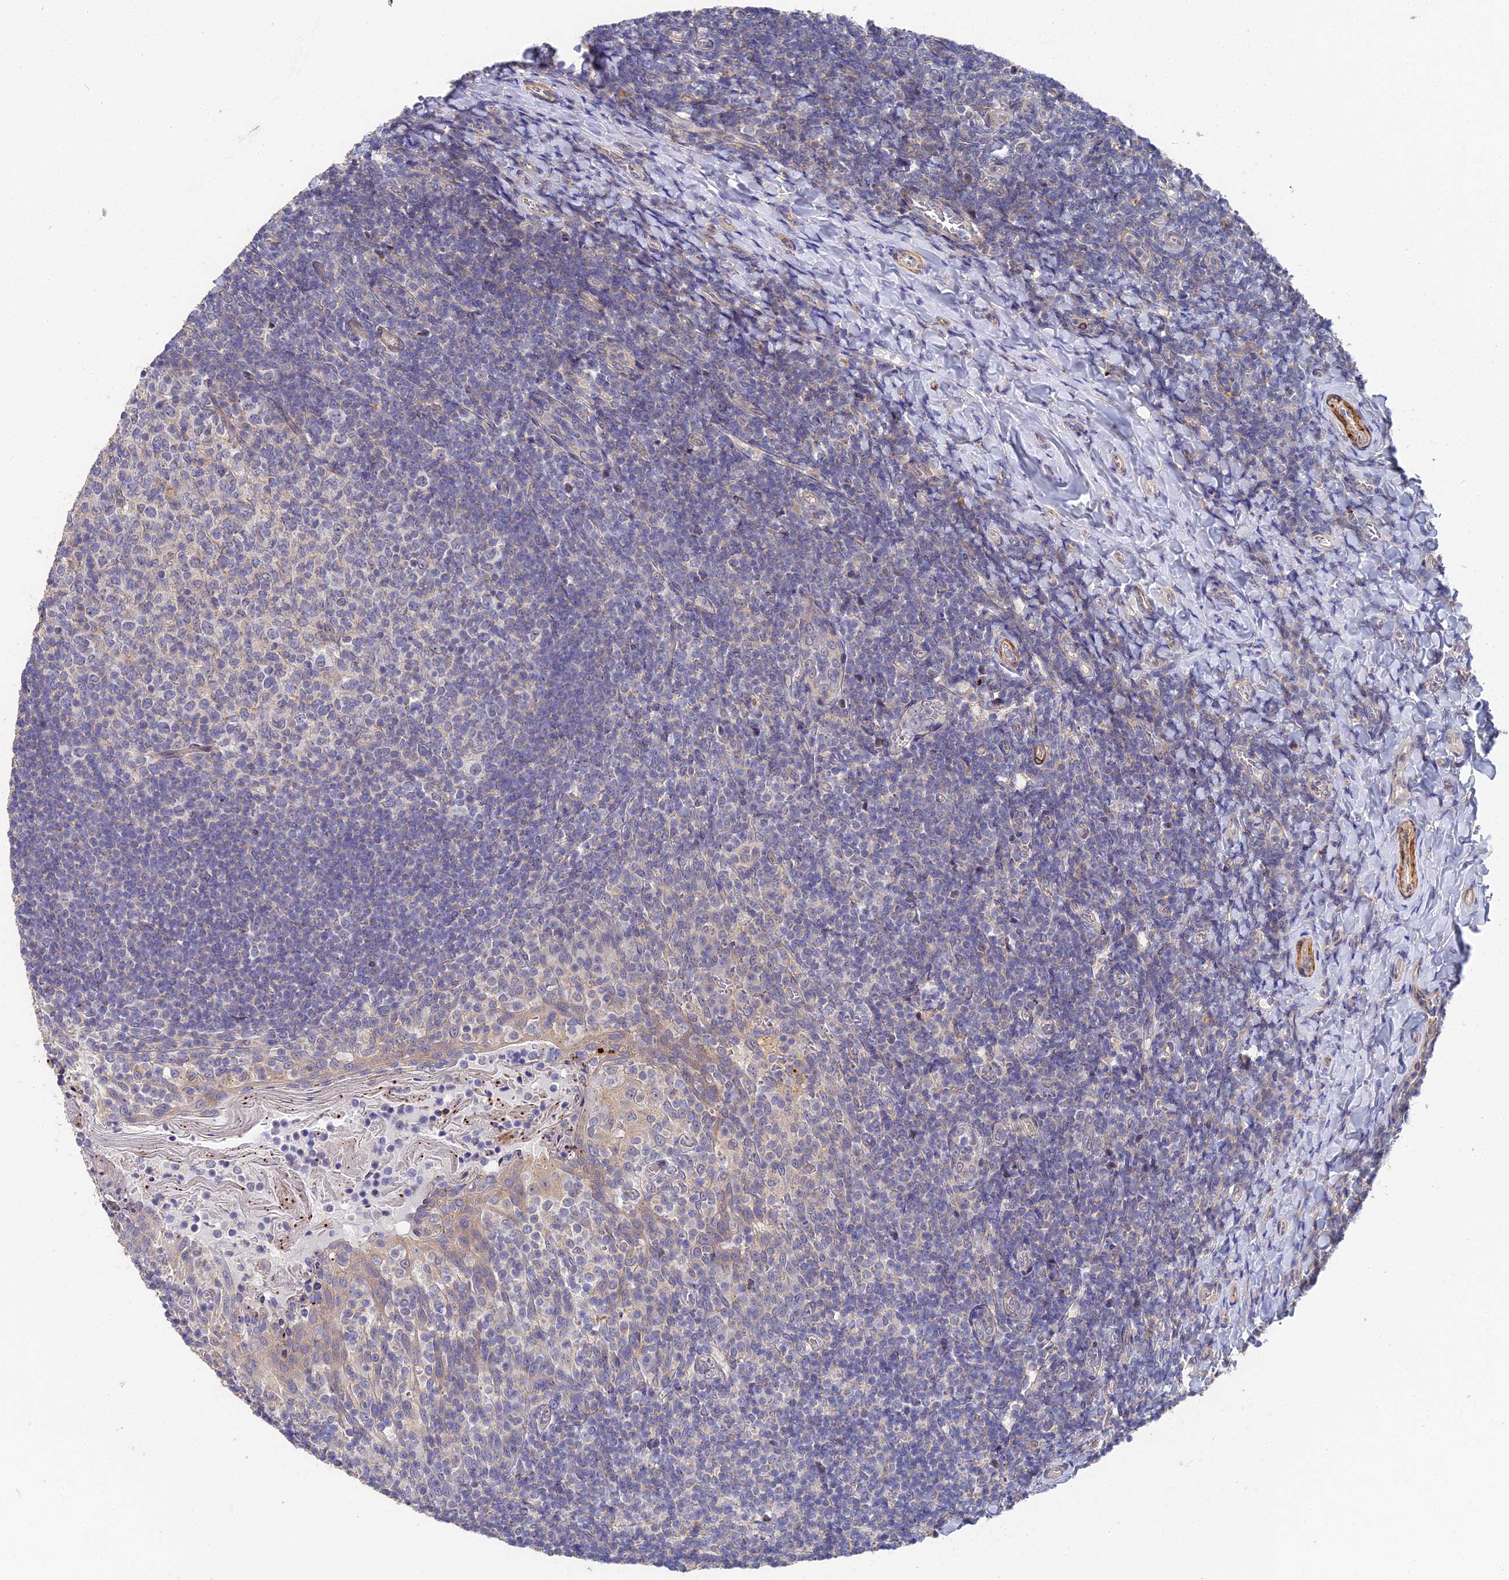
{"staining": {"intensity": "weak", "quantity": "<25%", "location": "cytoplasmic/membranous"}, "tissue": "tonsil", "cell_type": "Germinal center cells", "image_type": "normal", "snomed": [{"axis": "morphology", "description": "Normal tissue, NOS"}, {"axis": "topography", "description": "Tonsil"}], "caption": "Immunohistochemistry (IHC) image of normal human tonsil stained for a protein (brown), which demonstrates no positivity in germinal center cells.", "gene": "CCDC113", "patient": {"sex": "female", "age": 10}}